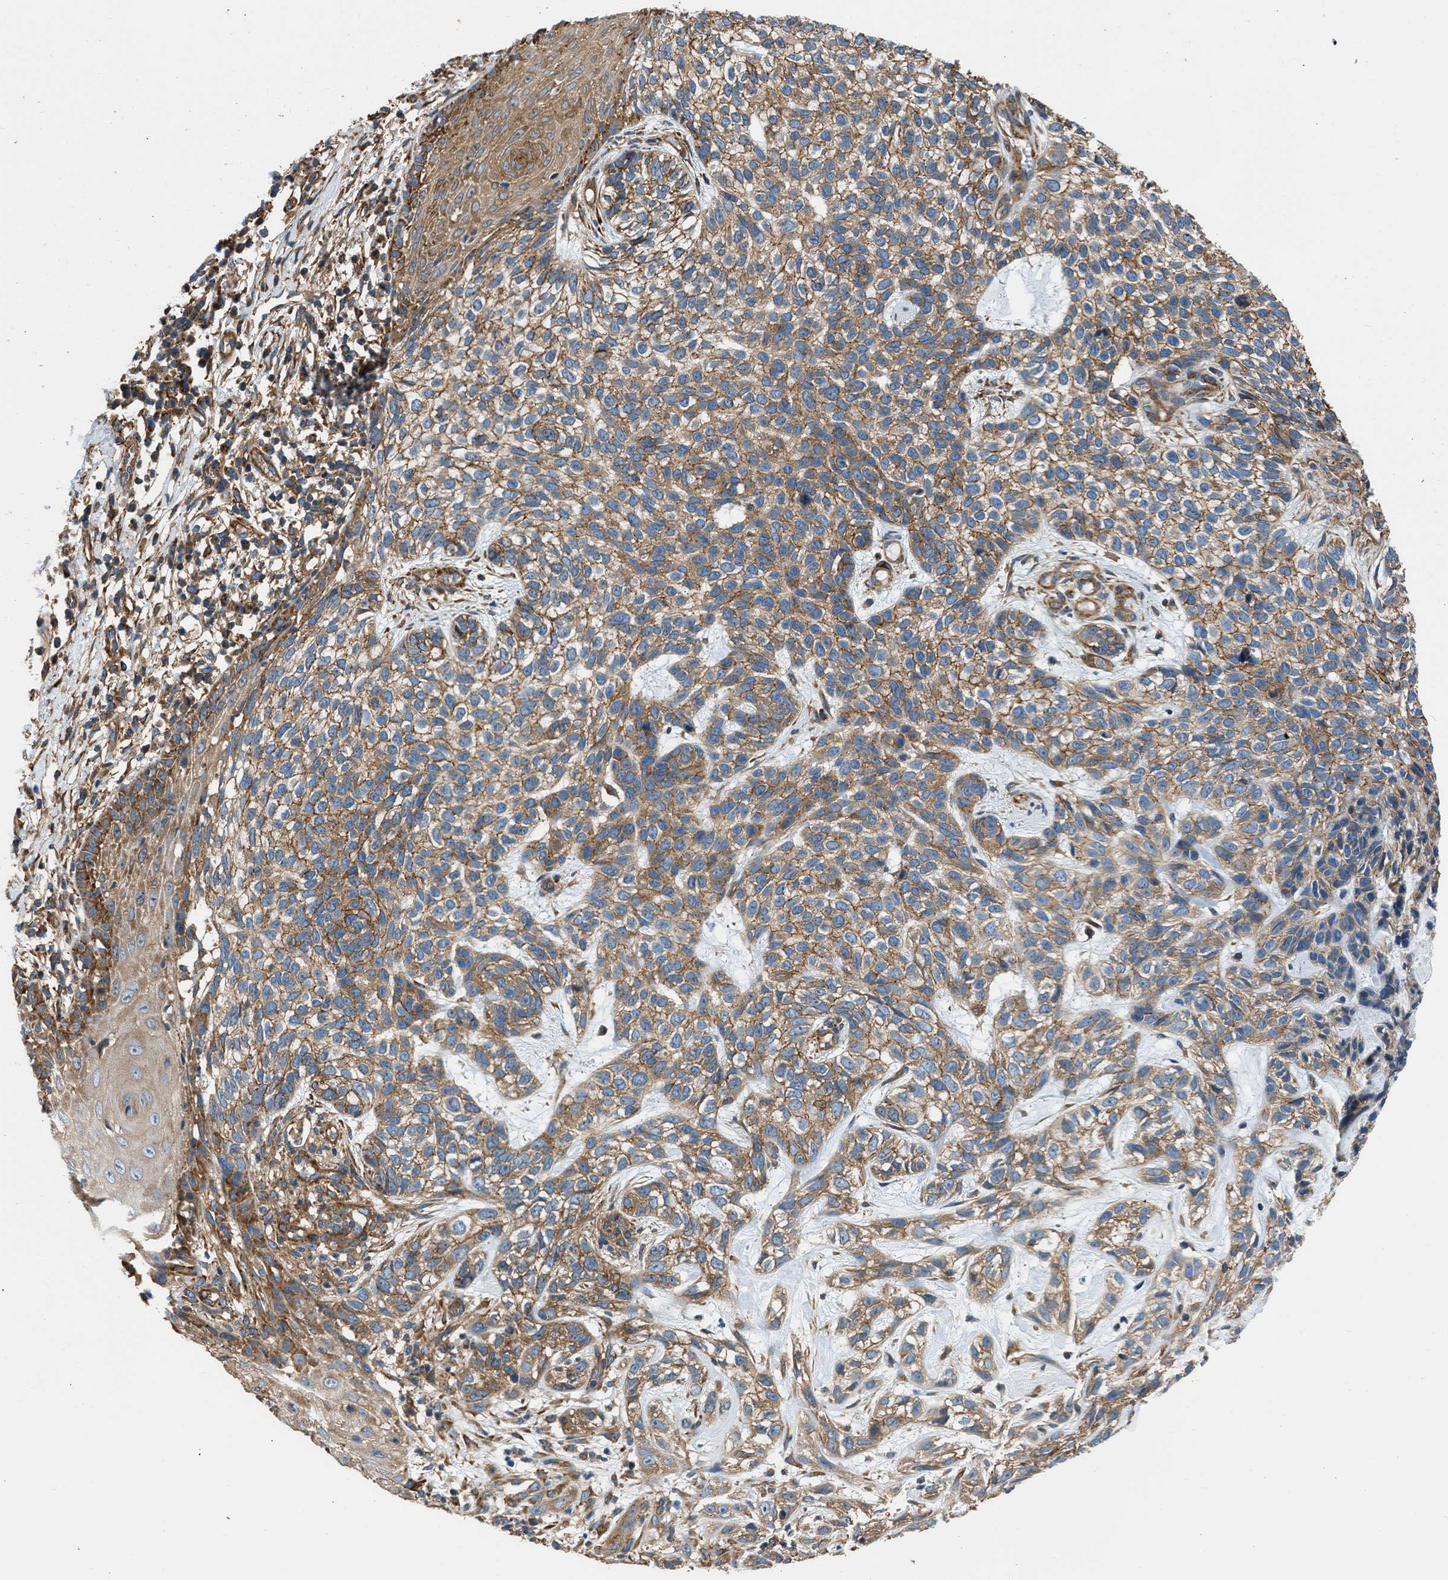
{"staining": {"intensity": "moderate", "quantity": ">75%", "location": "cytoplasmic/membranous"}, "tissue": "skin cancer", "cell_type": "Tumor cells", "image_type": "cancer", "snomed": [{"axis": "morphology", "description": "Normal tissue, NOS"}, {"axis": "morphology", "description": "Basal cell carcinoma"}, {"axis": "topography", "description": "Skin"}], "caption": "Basal cell carcinoma (skin) stained for a protein reveals moderate cytoplasmic/membranous positivity in tumor cells. Ihc stains the protein of interest in brown and the nuclei are stained blue.", "gene": "SEPTIN2", "patient": {"sex": "male", "age": 79}}